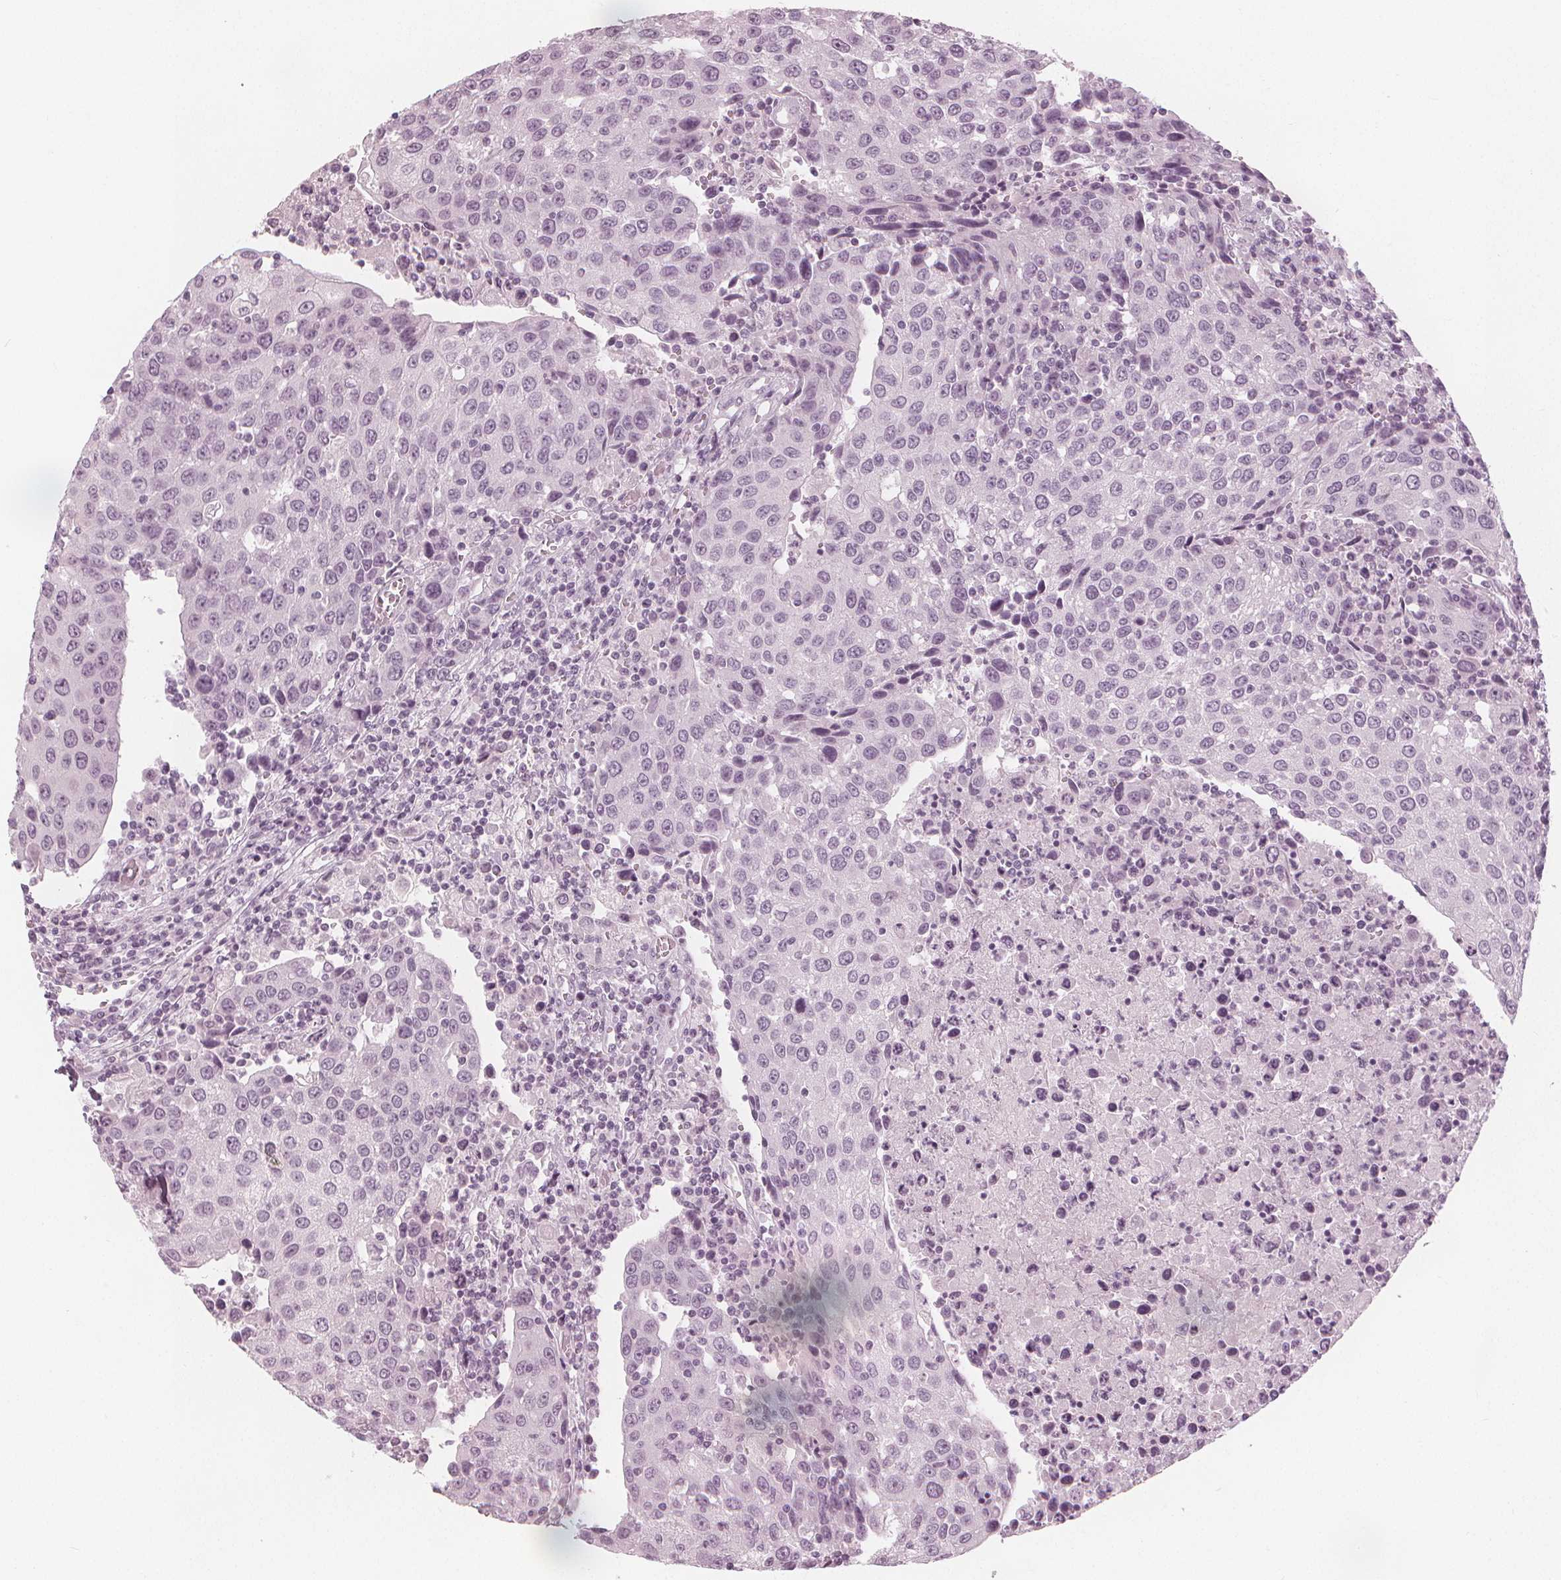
{"staining": {"intensity": "negative", "quantity": "none", "location": "none"}, "tissue": "urothelial cancer", "cell_type": "Tumor cells", "image_type": "cancer", "snomed": [{"axis": "morphology", "description": "Urothelial carcinoma, High grade"}, {"axis": "topography", "description": "Urinary bladder"}], "caption": "This histopathology image is of urothelial carcinoma (high-grade) stained with immunohistochemistry (IHC) to label a protein in brown with the nuclei are counter-stained blue. There is no staining in tumor cells.", "gene": "PAEP", "patient": {"sex": "female", "age": 85}}